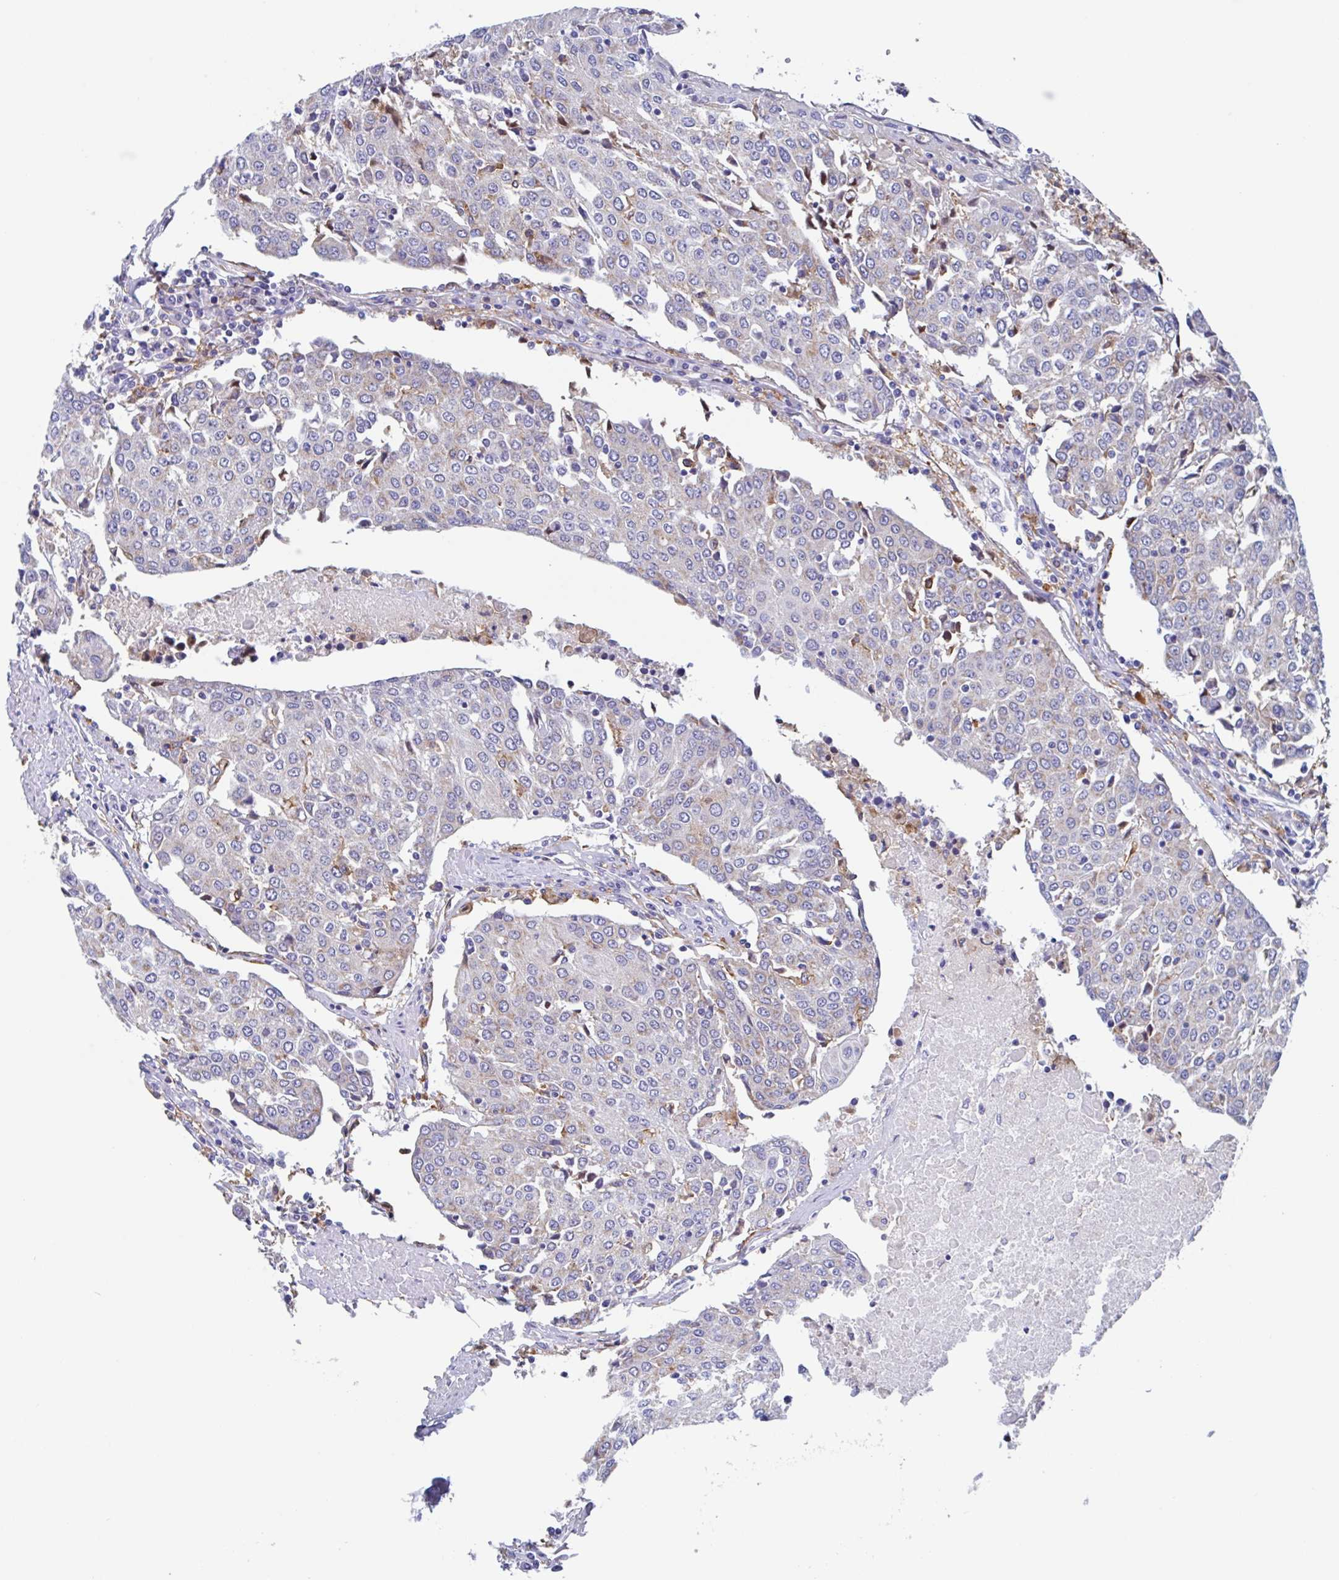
{"staining": {"intensity": "weak", "quantity": "25%-75%", "location": "cytoplasmic/membranous"}, "tissue": "urothelial cancer", "cell_type": "Tumor cells", "image_type": "cancer", "snomed": [{"axis": "morphology", "description": "Urothelial carcinoma, High grade"}, {"axis": "topography", "description": "Urinary bladder"}], "caption": "Immunohistochemistry (IHC) of urothelial carcinoma (high-grade) shows low levels of weak cytoplasmic/membranous staining in approximately 25%-75% of tumor cells.", "gene": "FCGR3A", "patient": {"sex": "female", "age": 85}}